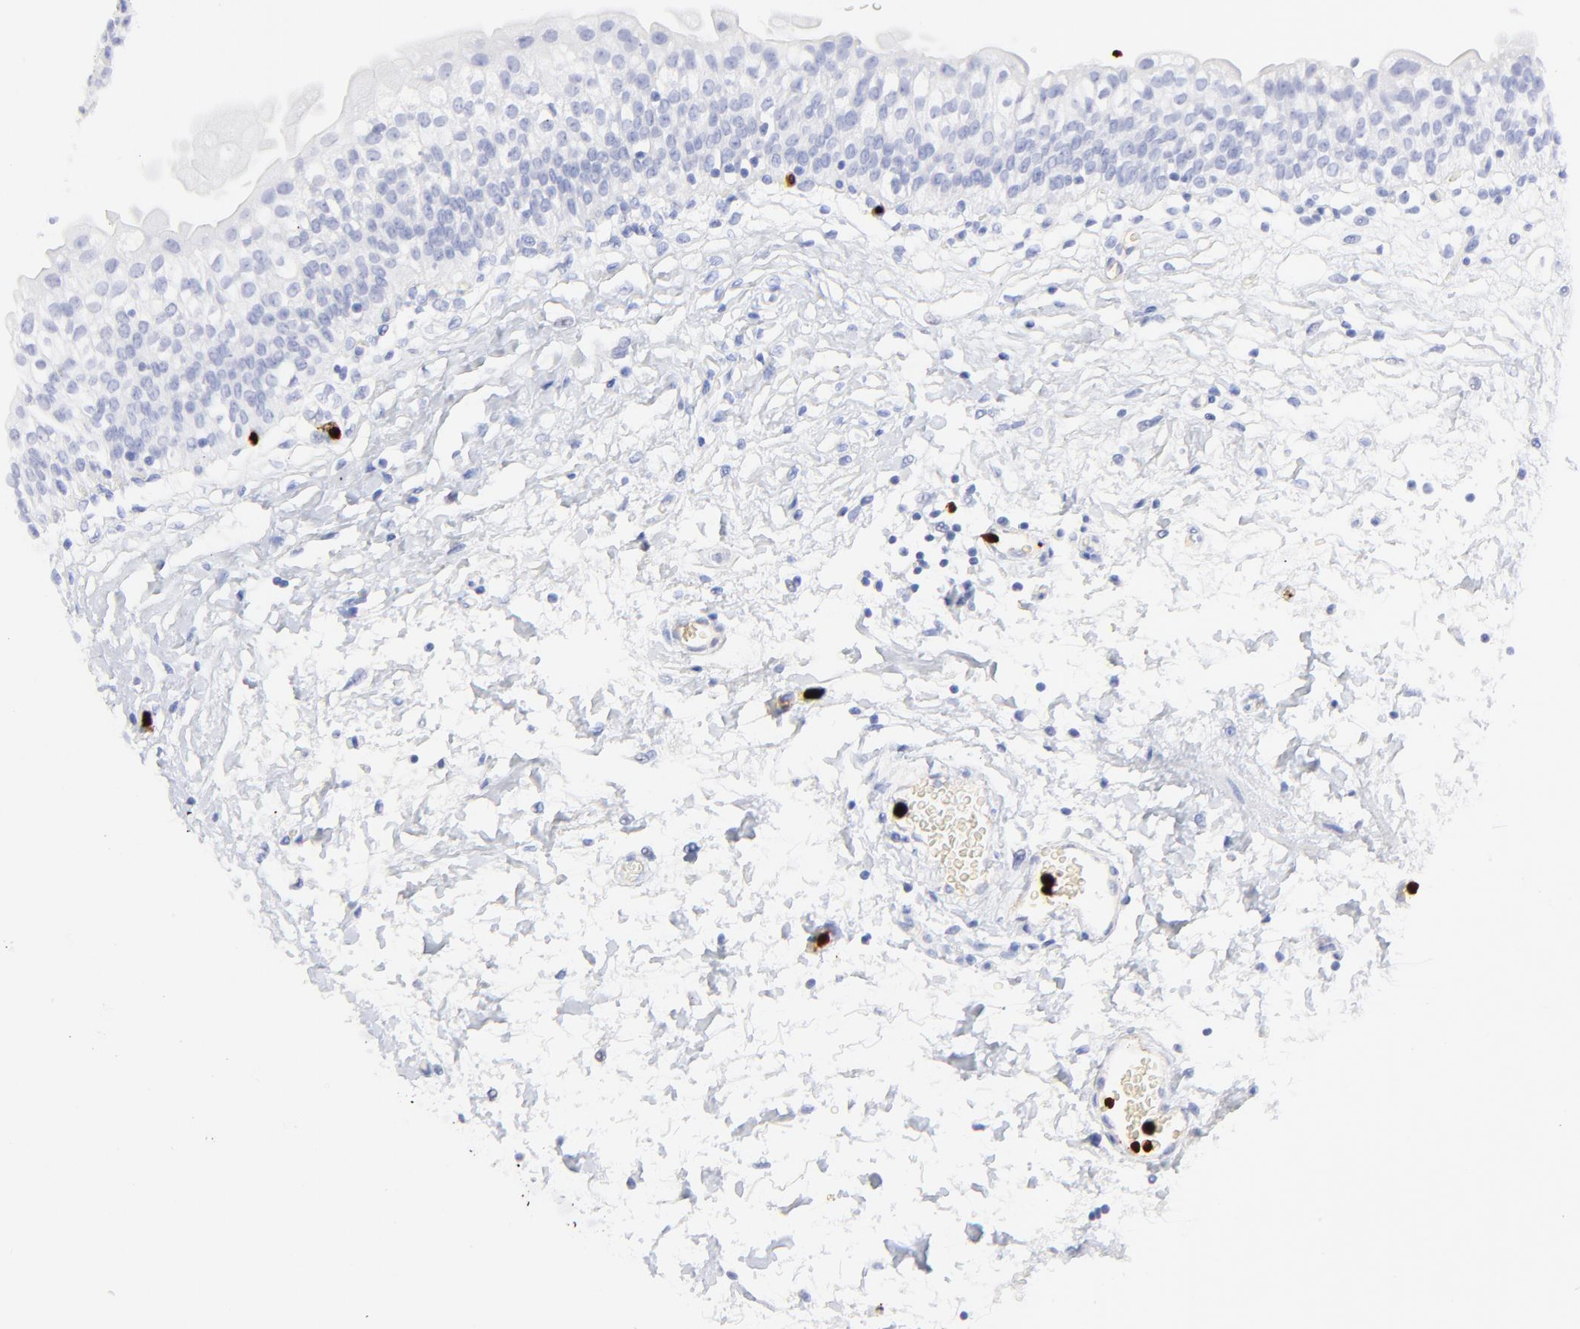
{"staining": {"intensity": "negative", "quantity": "none", "location": "none"}, "tissue": "urinary bladder", "cell_type": "Urothelial cells", "image_type": "normal", "snomed": [{"axis": "morphology", "description": "Normal tissue, NOS"}, {"axis": "topography", "description": "Urinary bladder"}], "caption": "A photomicrograph of urinary bladder stained for a protein shows no brown staining in urothelial cells.", "gene": "S100A12", "patient": {"sex": "female", "age": 80}}